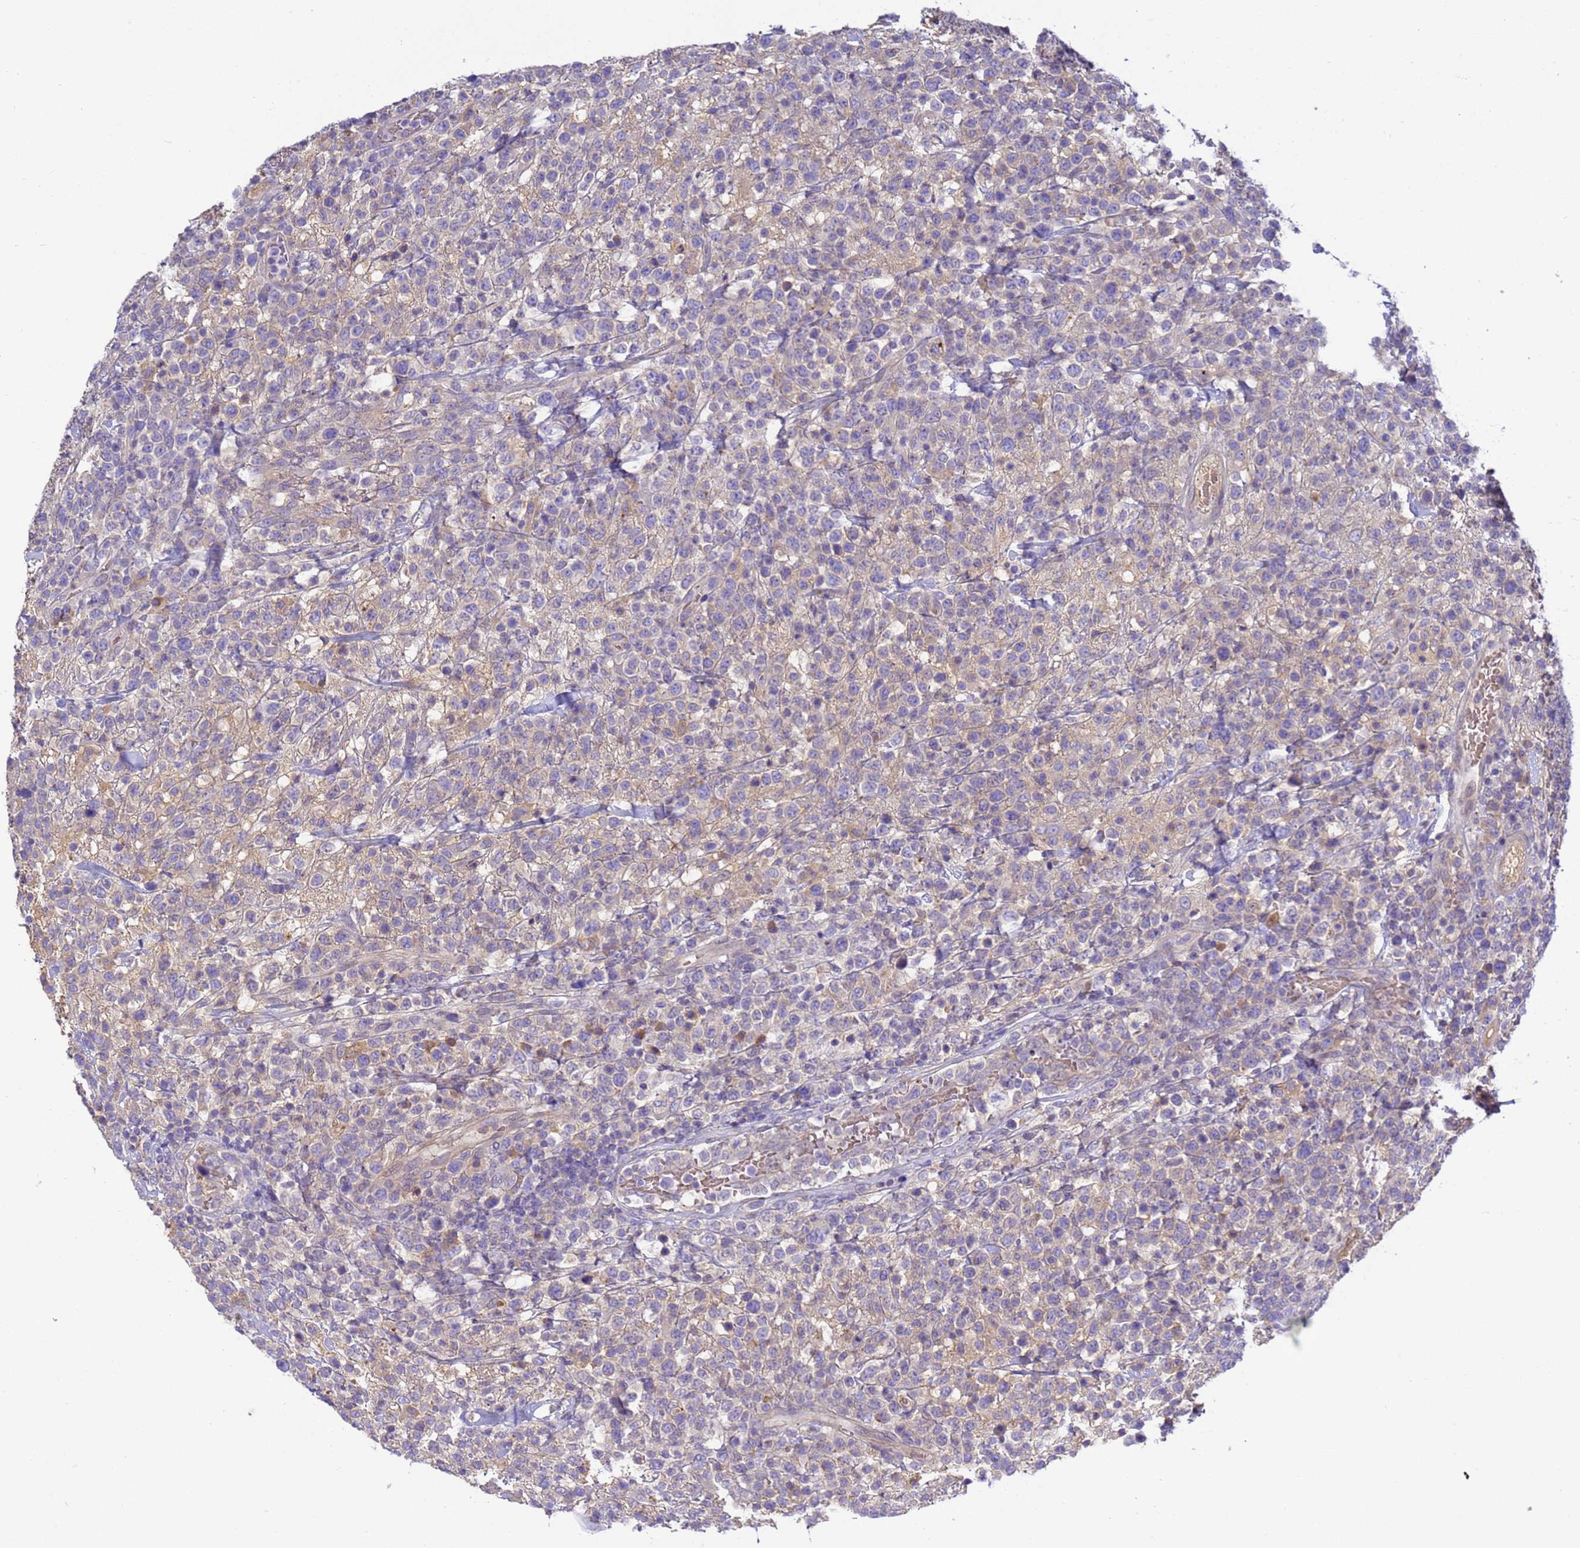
{"staining": {"intensity": "negative", "quantity": "none", "location": "none"}, "tissue": "lymphoma", "cell_type": "Tumor cells", "image_type": "cancer", "snomed": [{"axis": "morphology", "description": "Malignant lymphoma, non-Hodgkin's type, High grade"}, {"axis": "topography", "description": "Colon"}], "caption": "This is an IHC micrograph of human malignant lymphoma, non-Hodgkin's type (high-grade). There is no positivity in tumor cells.", "gene": "TBCD", "patient": {"sex": "female", "age": 53}}